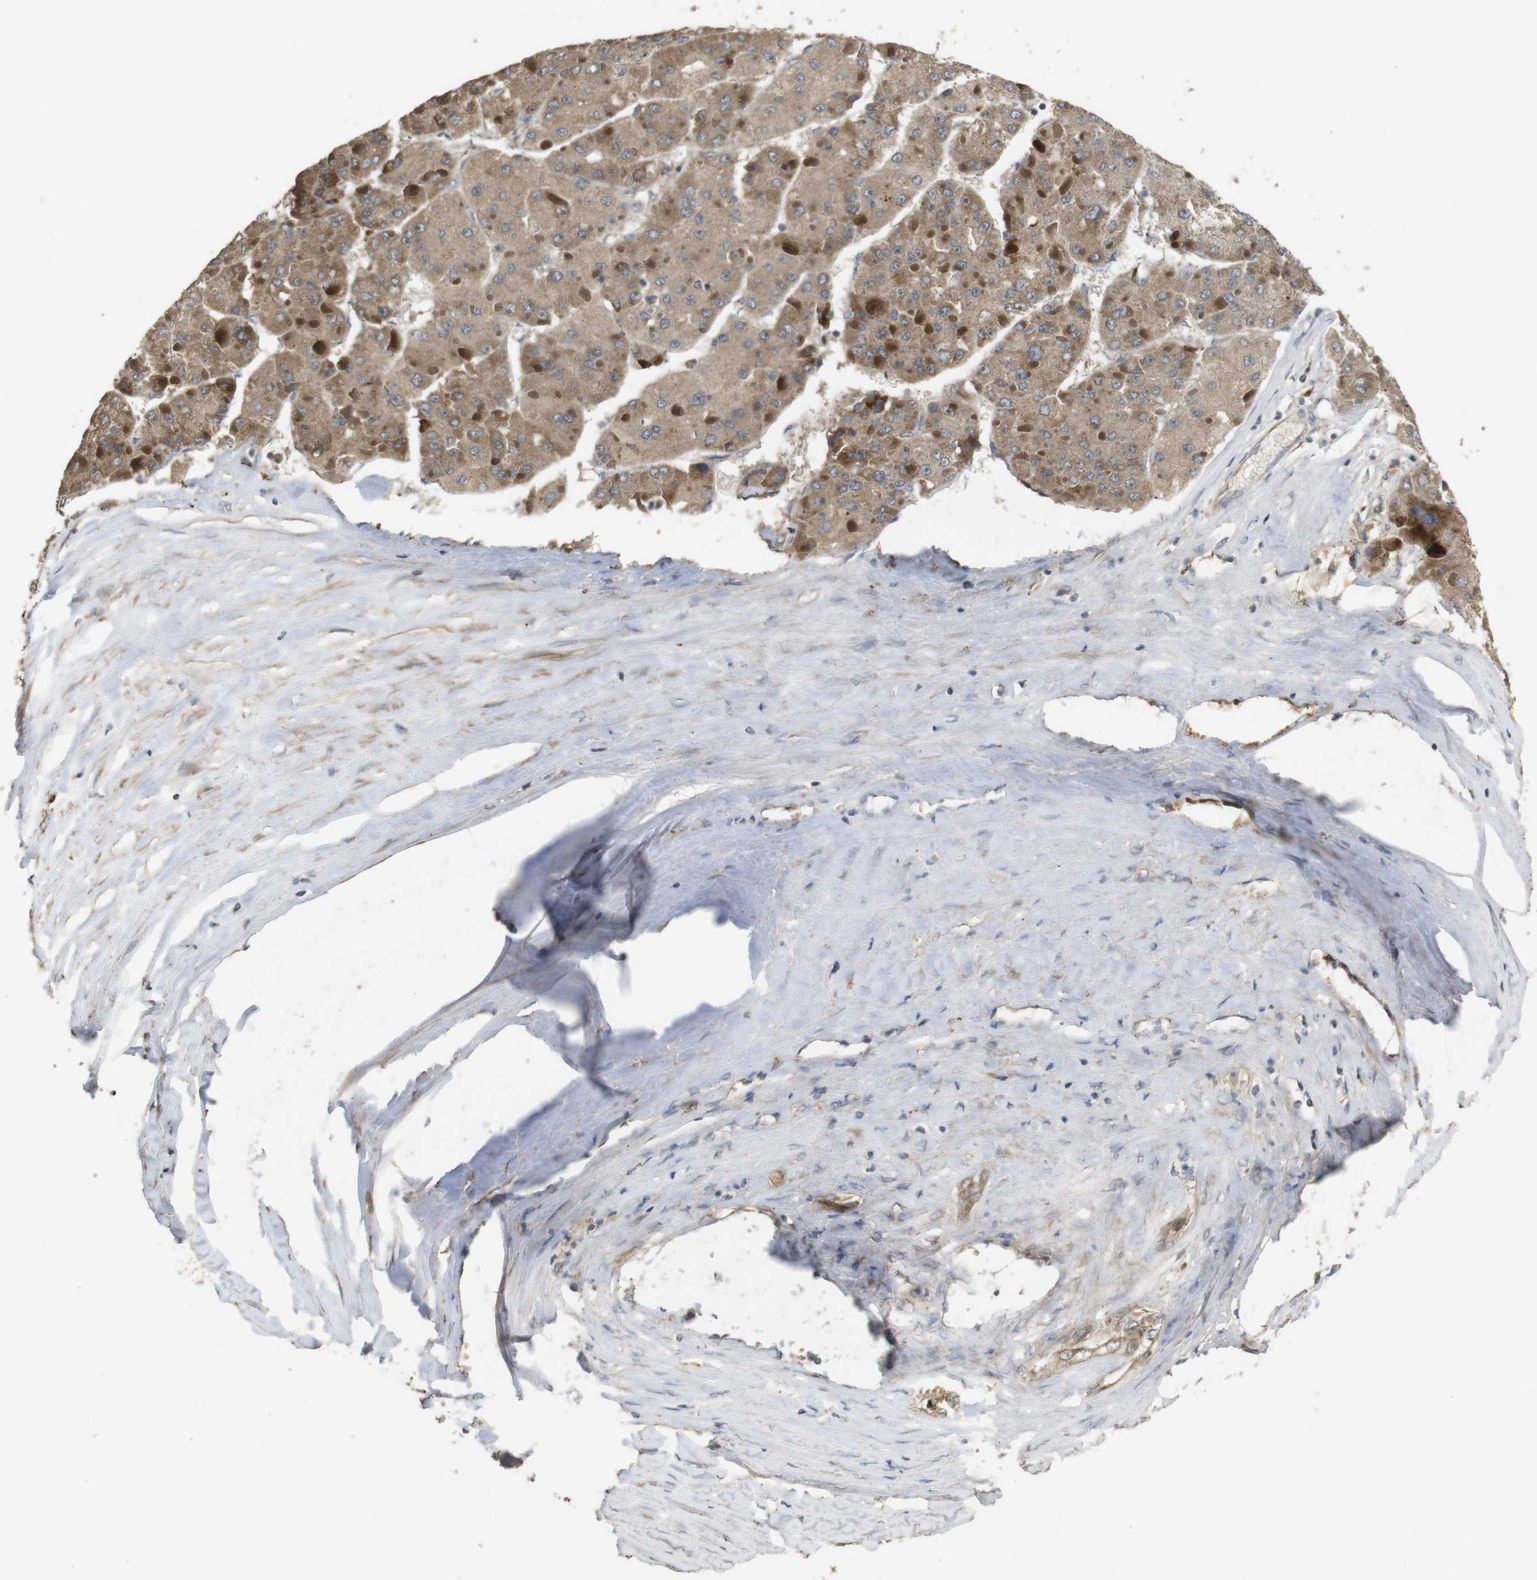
{"staining": {"intensity": "moderate", "quantity": ">75%", "location": "cytoplasmic/membranous"}, "tissue": "liver cancer", "cell_type": "Tumor cells", "image_type": "cancer", "snomed": [{"axis": "morphology", "description": "Carcinoma, Hepatocellular, NOS"}, {"axis": "topography", "description": "Liver"}], "caption": "This photomicrograph exhibits IHC staining of liver cancer (hepatocellular carcinoma), with medium moderate cytoplasmic/membranous positivity in approximately >75% of tumor cells.", "gene": "PCDHB10", "patient": {"sex": "female", "age": 73}}